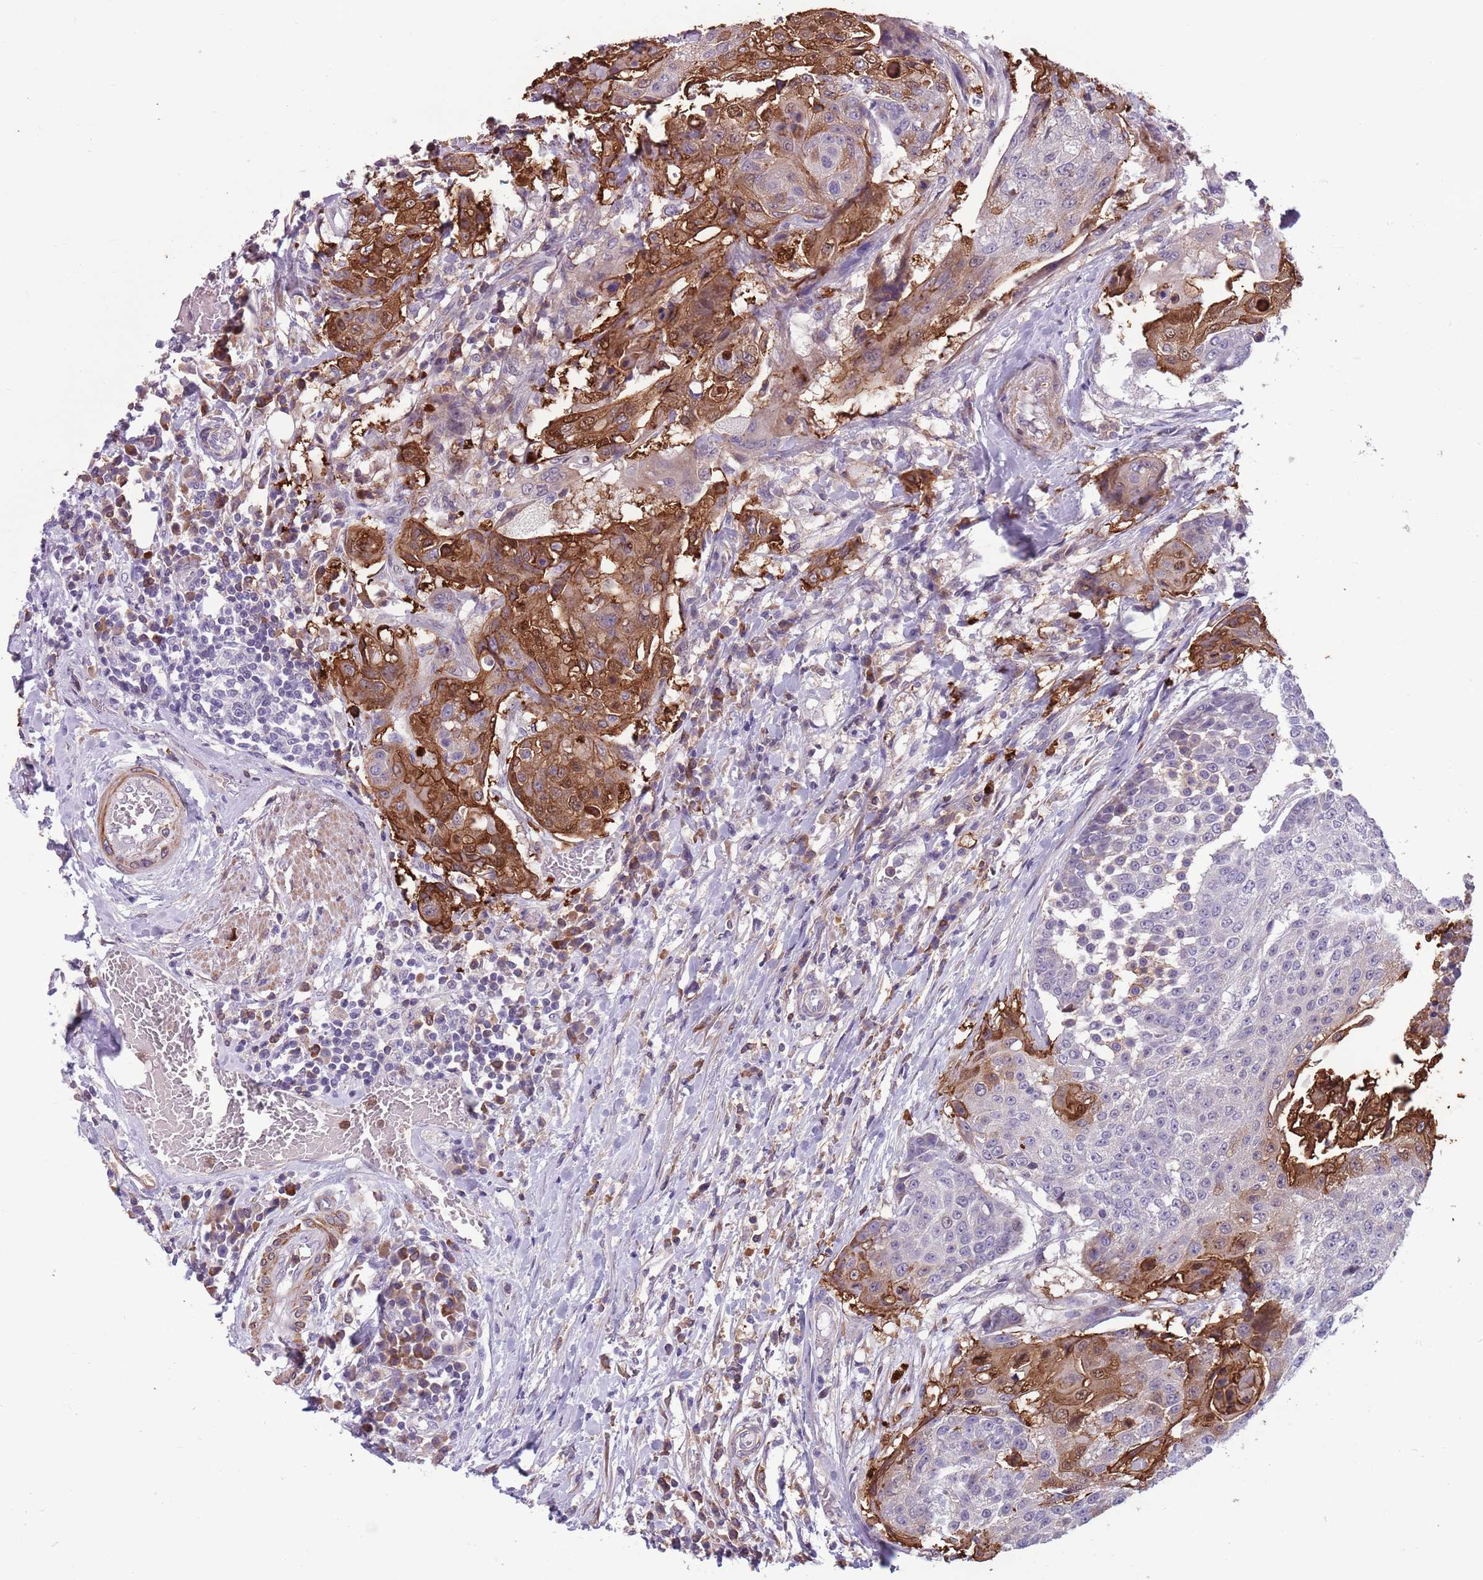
{"staining": {"intensity": "strong", "quantity": "25%-75%", "location": "cytoplasmic/membranous,nuclear"}, "tissue": "urothelial cancer", "cell_type": "Tumor cells", "image_type": "cancer", "snomed": [{"axis": "morphology", "description": "Urothelial carcinoma, High grade"}, {"axis": "topography", "description": "Urinary bladder"}], "caption": "Immunohistochemical staining of high-grade urothelial carcinoma displays high levels of strong cytoplasmic/membranous and nuclear positivity in approximately 25%-75% of tumor cells.", "gene": "JAML", "patient": {"sex": "female", "age": 63}}